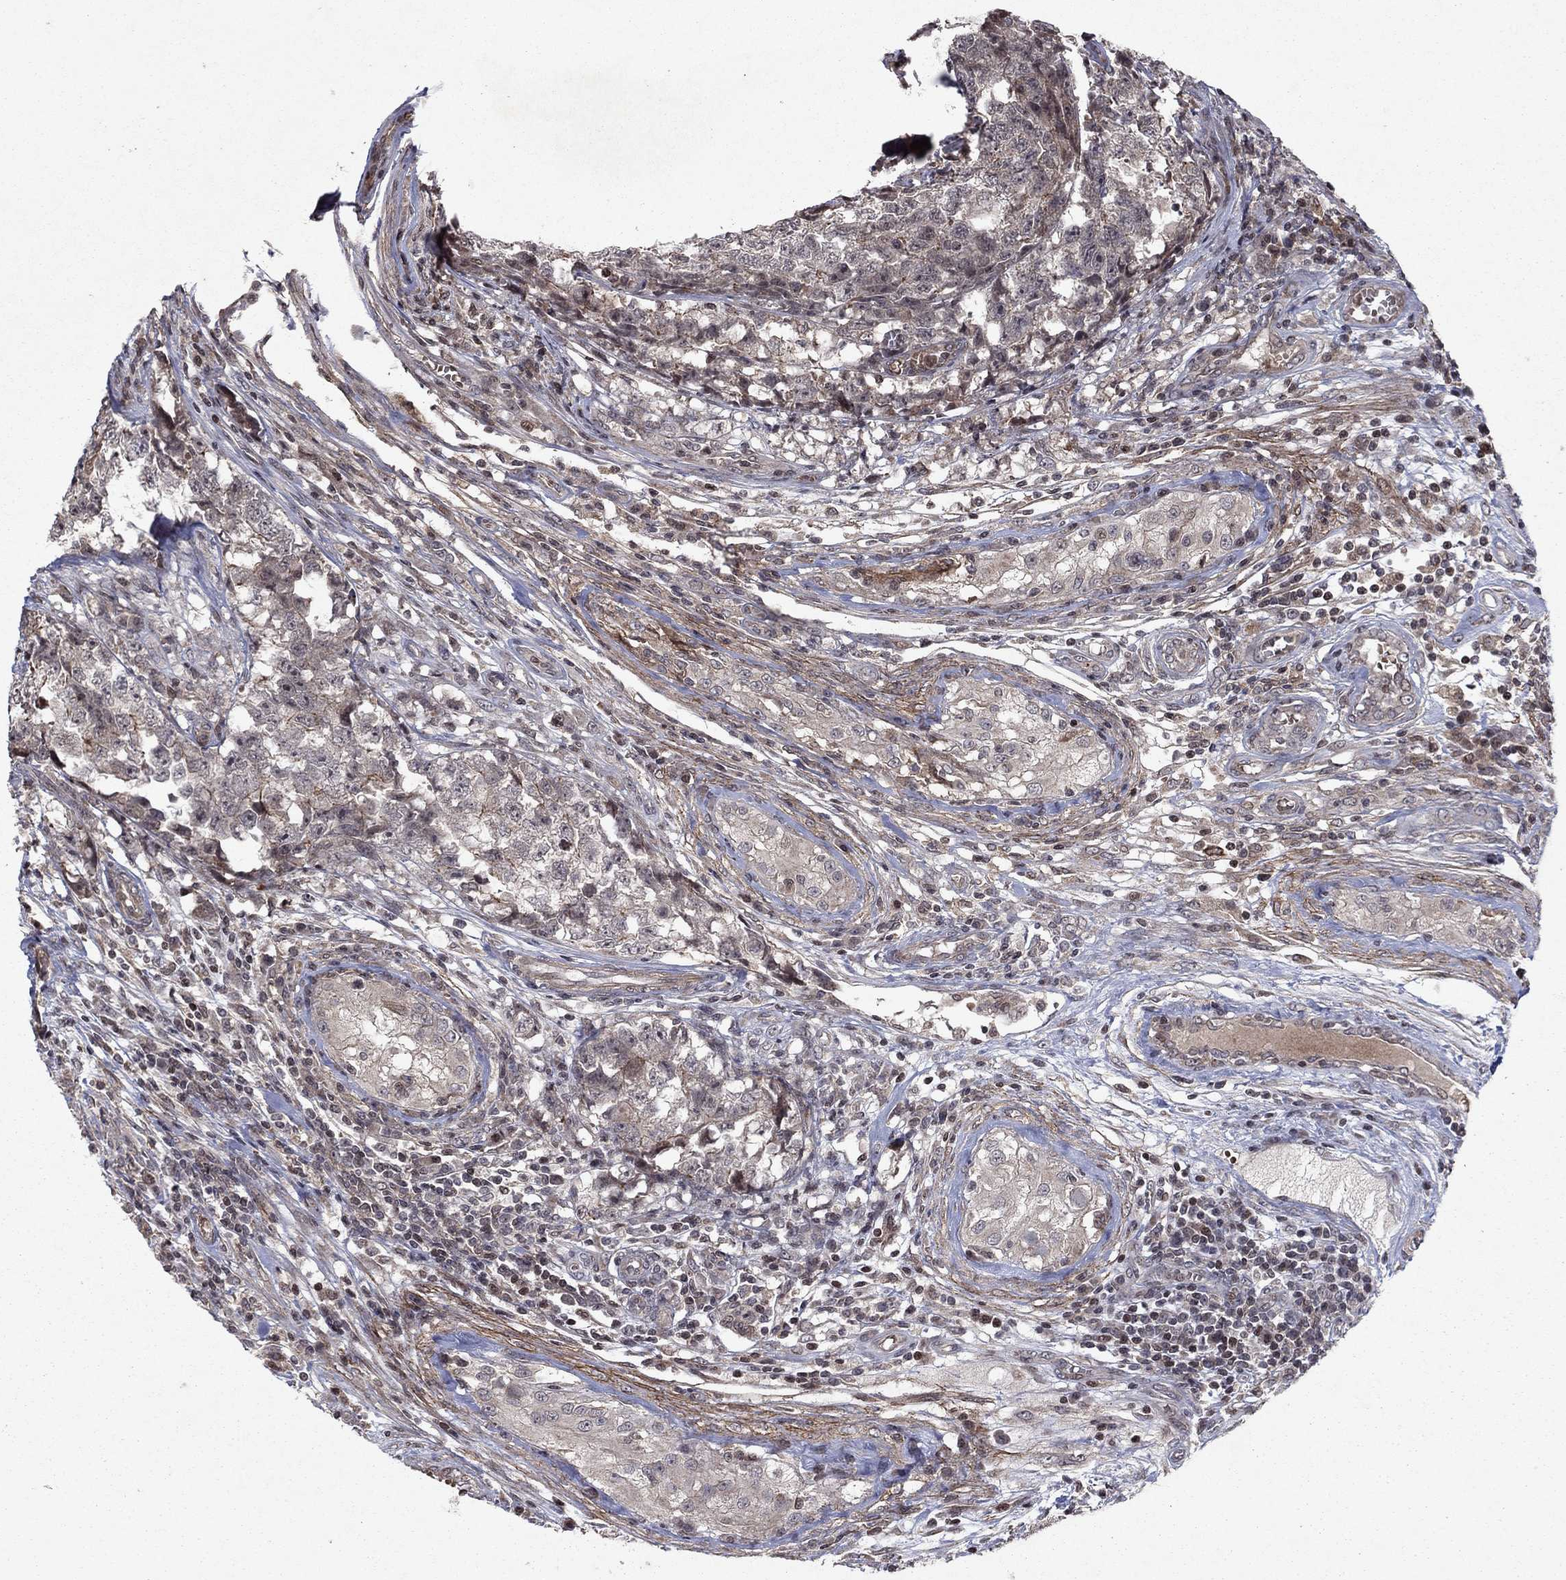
{"staining": {"intensity": "negative", "quantity": "none", "location": "none"}, "tissue": "testis cancer", "cell_type": "Tumor cells", "image_type": "cancer", "snomed": [{"axis": "morphology", "description": "Seminoma, NOS"}, {"axis": "morphology", "description": "Carcinoma, Embryonal, NOS"}, {"axis": "topography", "description": "Testis"}], "caption": "Testis cancer (seminoma) was stained to show a protein in brown. There is no significant positivity in tumor cells.", "gene": "SORBS1", "patient": {"sex": "male", "age": 22}}